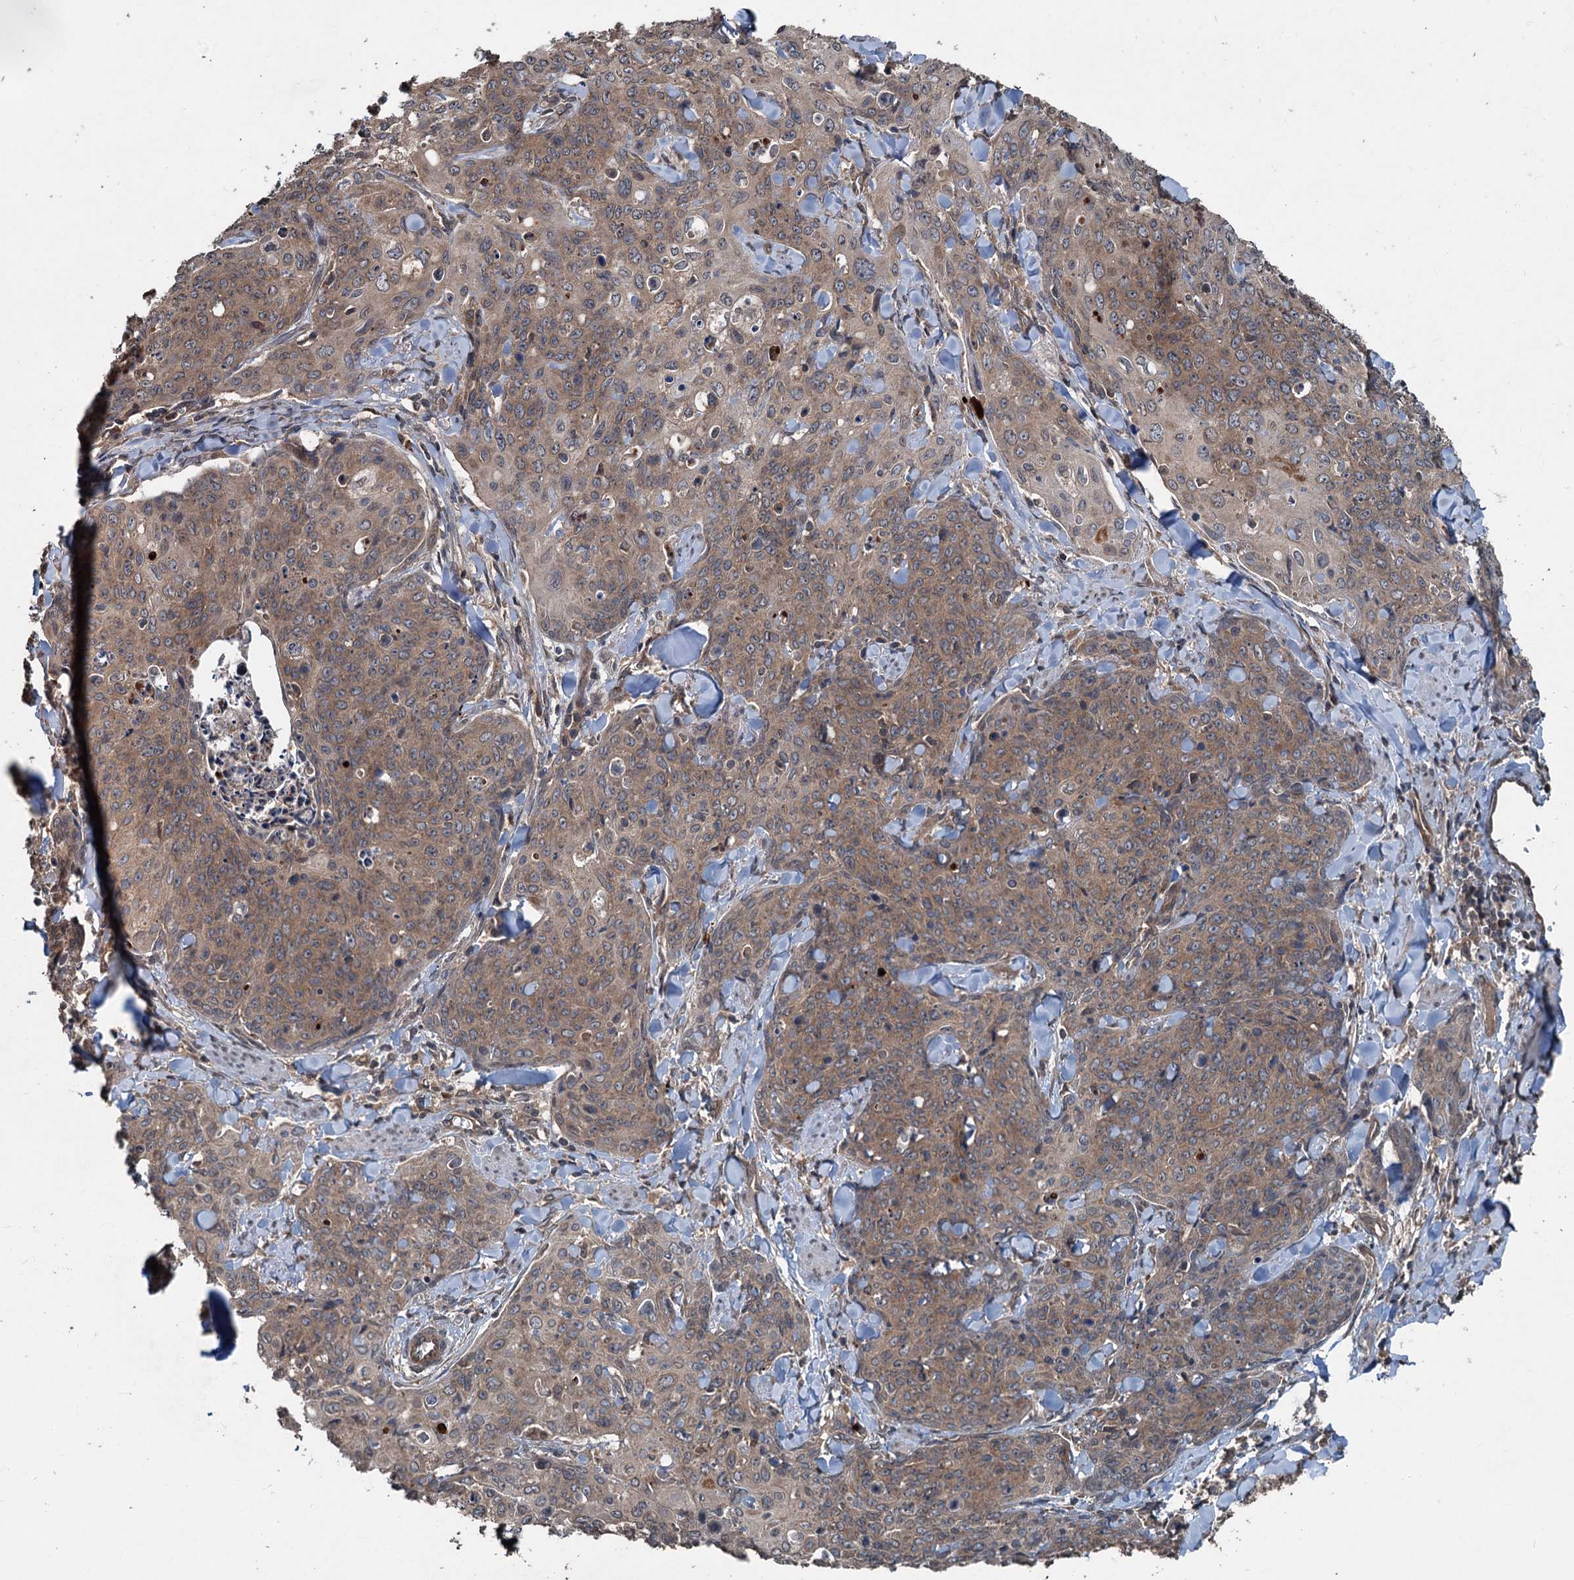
{"staining": {"intensity": "moderate", "quantity": ">75%", "location": "cytoplasmic/membranous"}, "tissue": "skin cancer", "cell_type": "Tumor cells", "image_type": "cancer", "snomed": [{"axis": "morphology", "description": "Squamous cell carcinoma, NOS"}, {"axis": "topography", "description": "Skin"}, {"axis": "topography", "description": "Vulva"}], "caption": "Protein expression analysis of human skin cancer reveals moderate cytoplasmic/membranous staining in about >75% of tumor cells. (DAB = brown stain, brightfield microscopy at high magnification).", "gene": "N4BP2L2", "patient": {"sex": "female", "age": 85}}